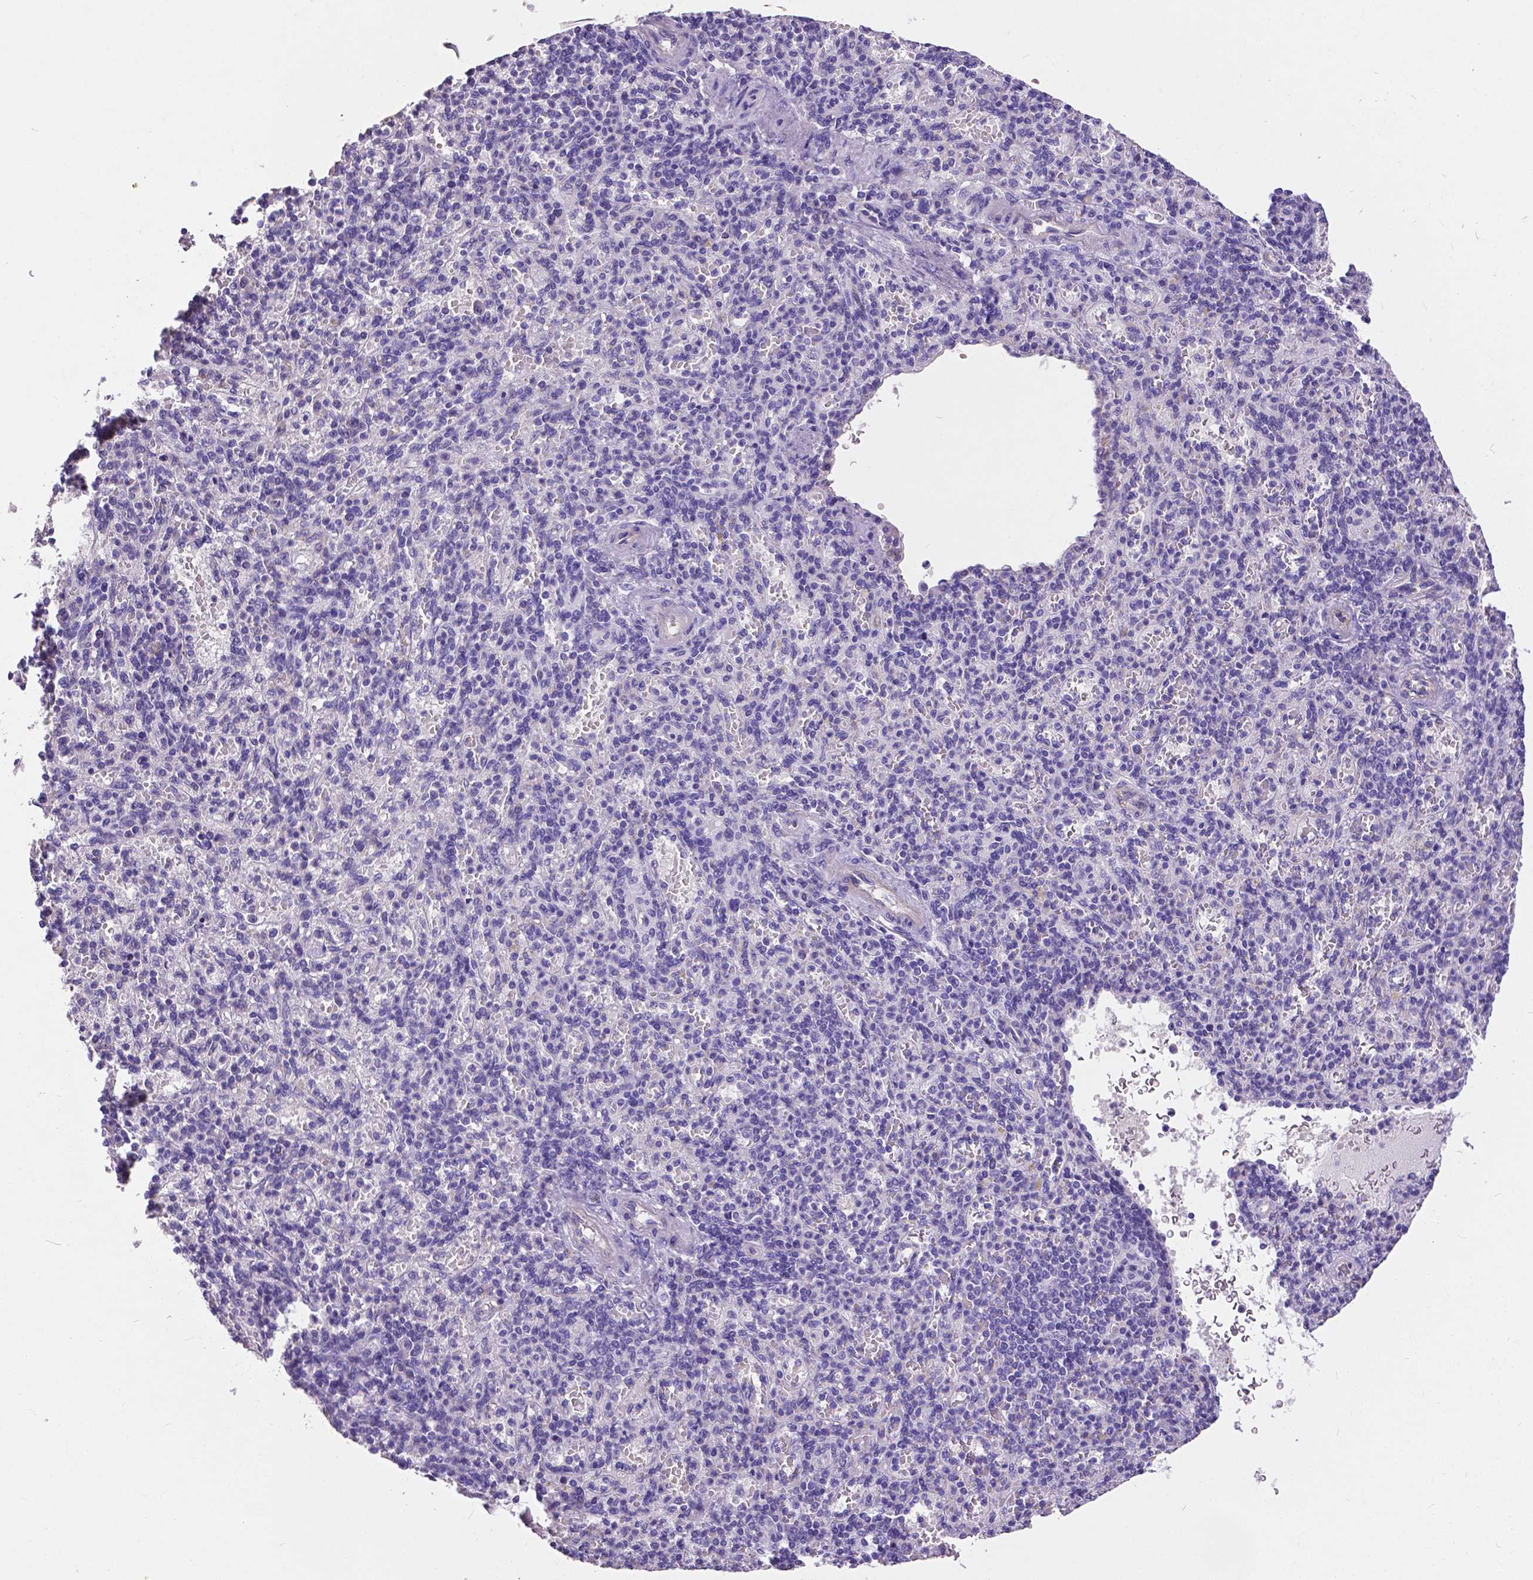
{"staining": {"intensity": "negative", "quantity": "none", "location": "none"}, "tissue": "spleen", "cell_type": "Cells in red pulp", "image_type": "normal", "snomed": [{"axis": "morphology", "description": "Normal tissue, NOS"}, {"axis": "topography", "description": "Spleen"}], "caption": "A high-resolution photomicrograph shows immunohistochemistry (IHC) staining of benign spleen, which demonstrates no significant positivity in cells in red pulp. Nuclei are stained in blue.", "gene": "OCLN", "patient": {"sex": "female", "age": 74}}